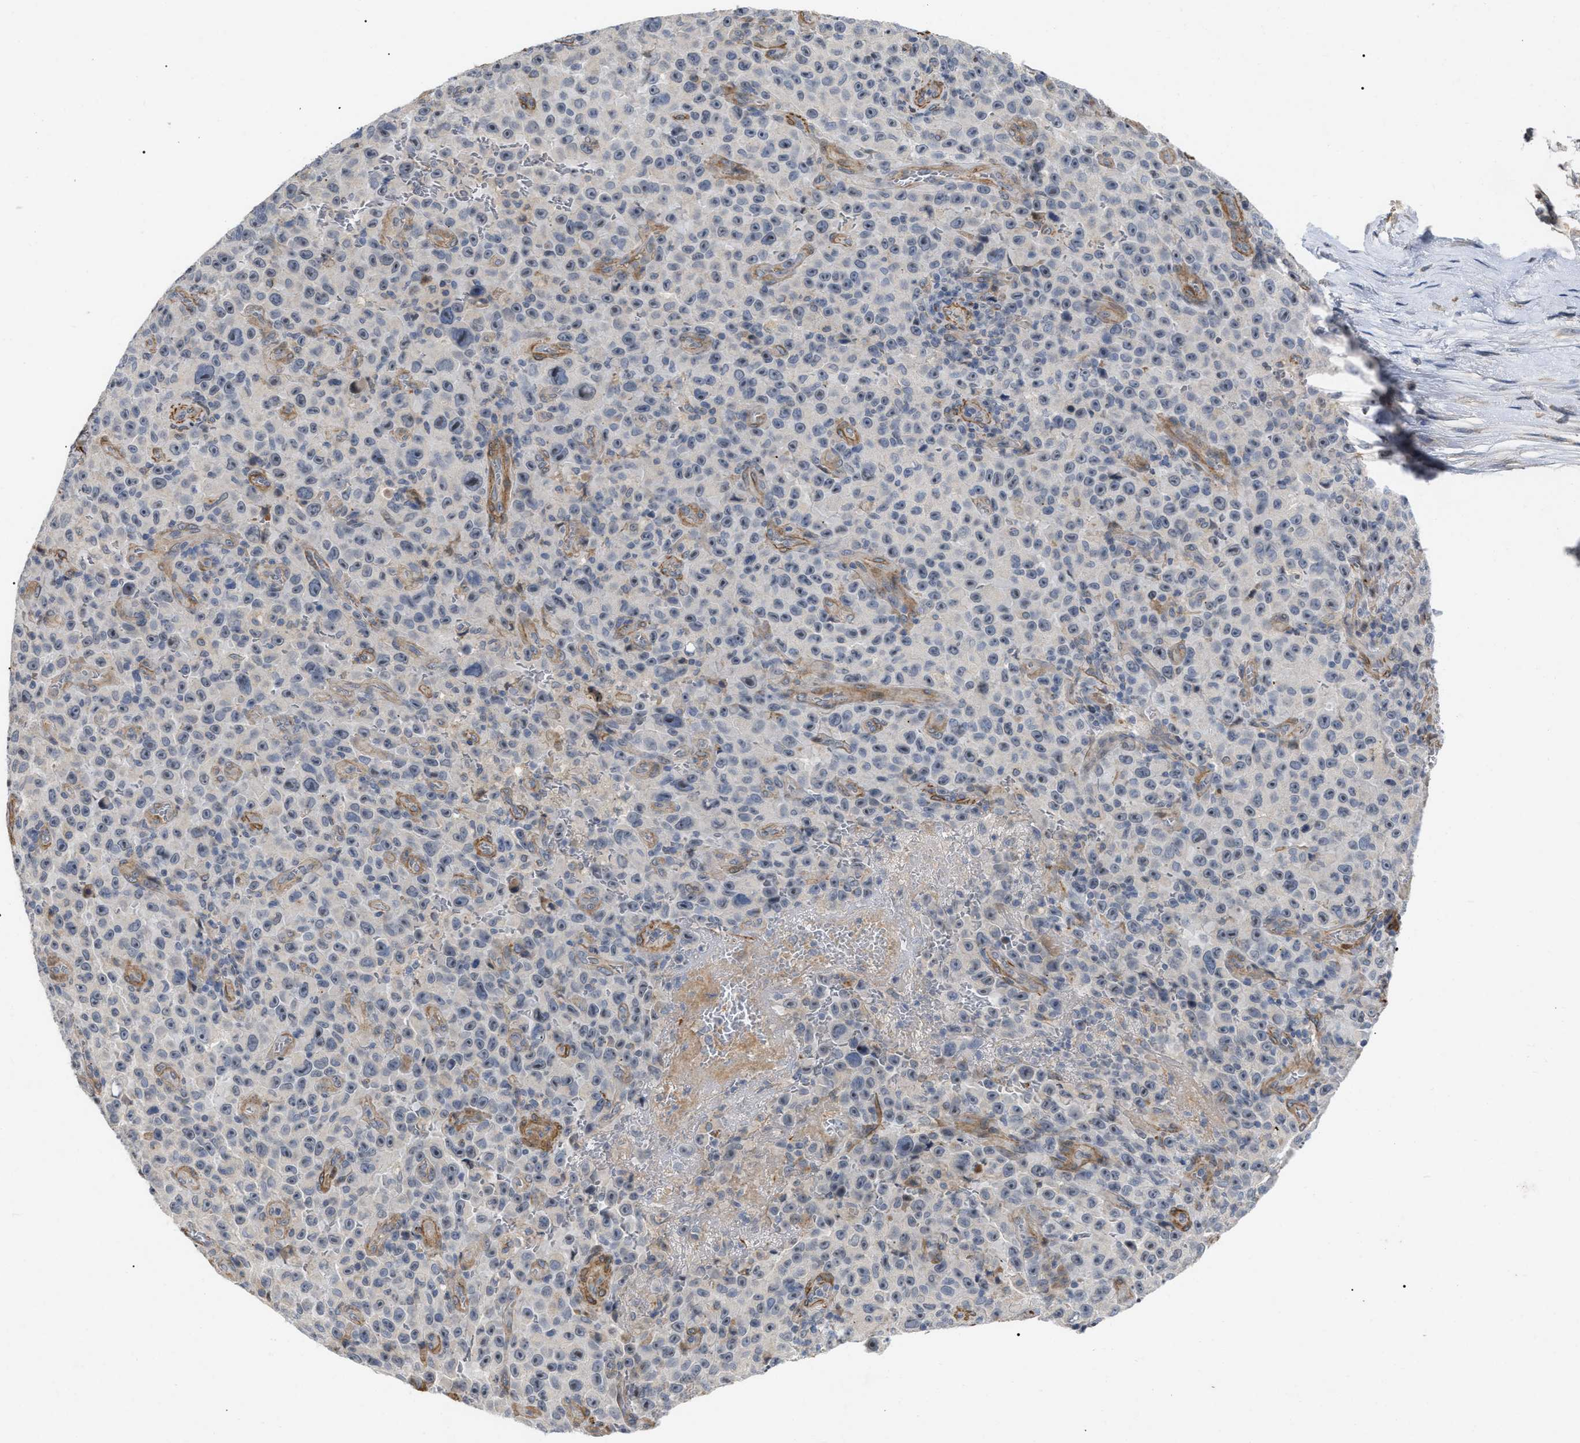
{"staining": {"intensity": "weak", "quantity": "<25%", "location": "nuclear"}, "tissue": "melanoma", "cell_type": "Tumor cells", "image_type": "cancer", "snomed": [{"axis": "morphology", "description": "Malignant melanoma, NOS"}, {"axis": "topography", "description": "Skin"}], "caption": "The micrograph displays no staining of tumor cells in melanoma.", "gene": "ST6GALNAC6", "patient": {"sex": "female", "age": 82}}